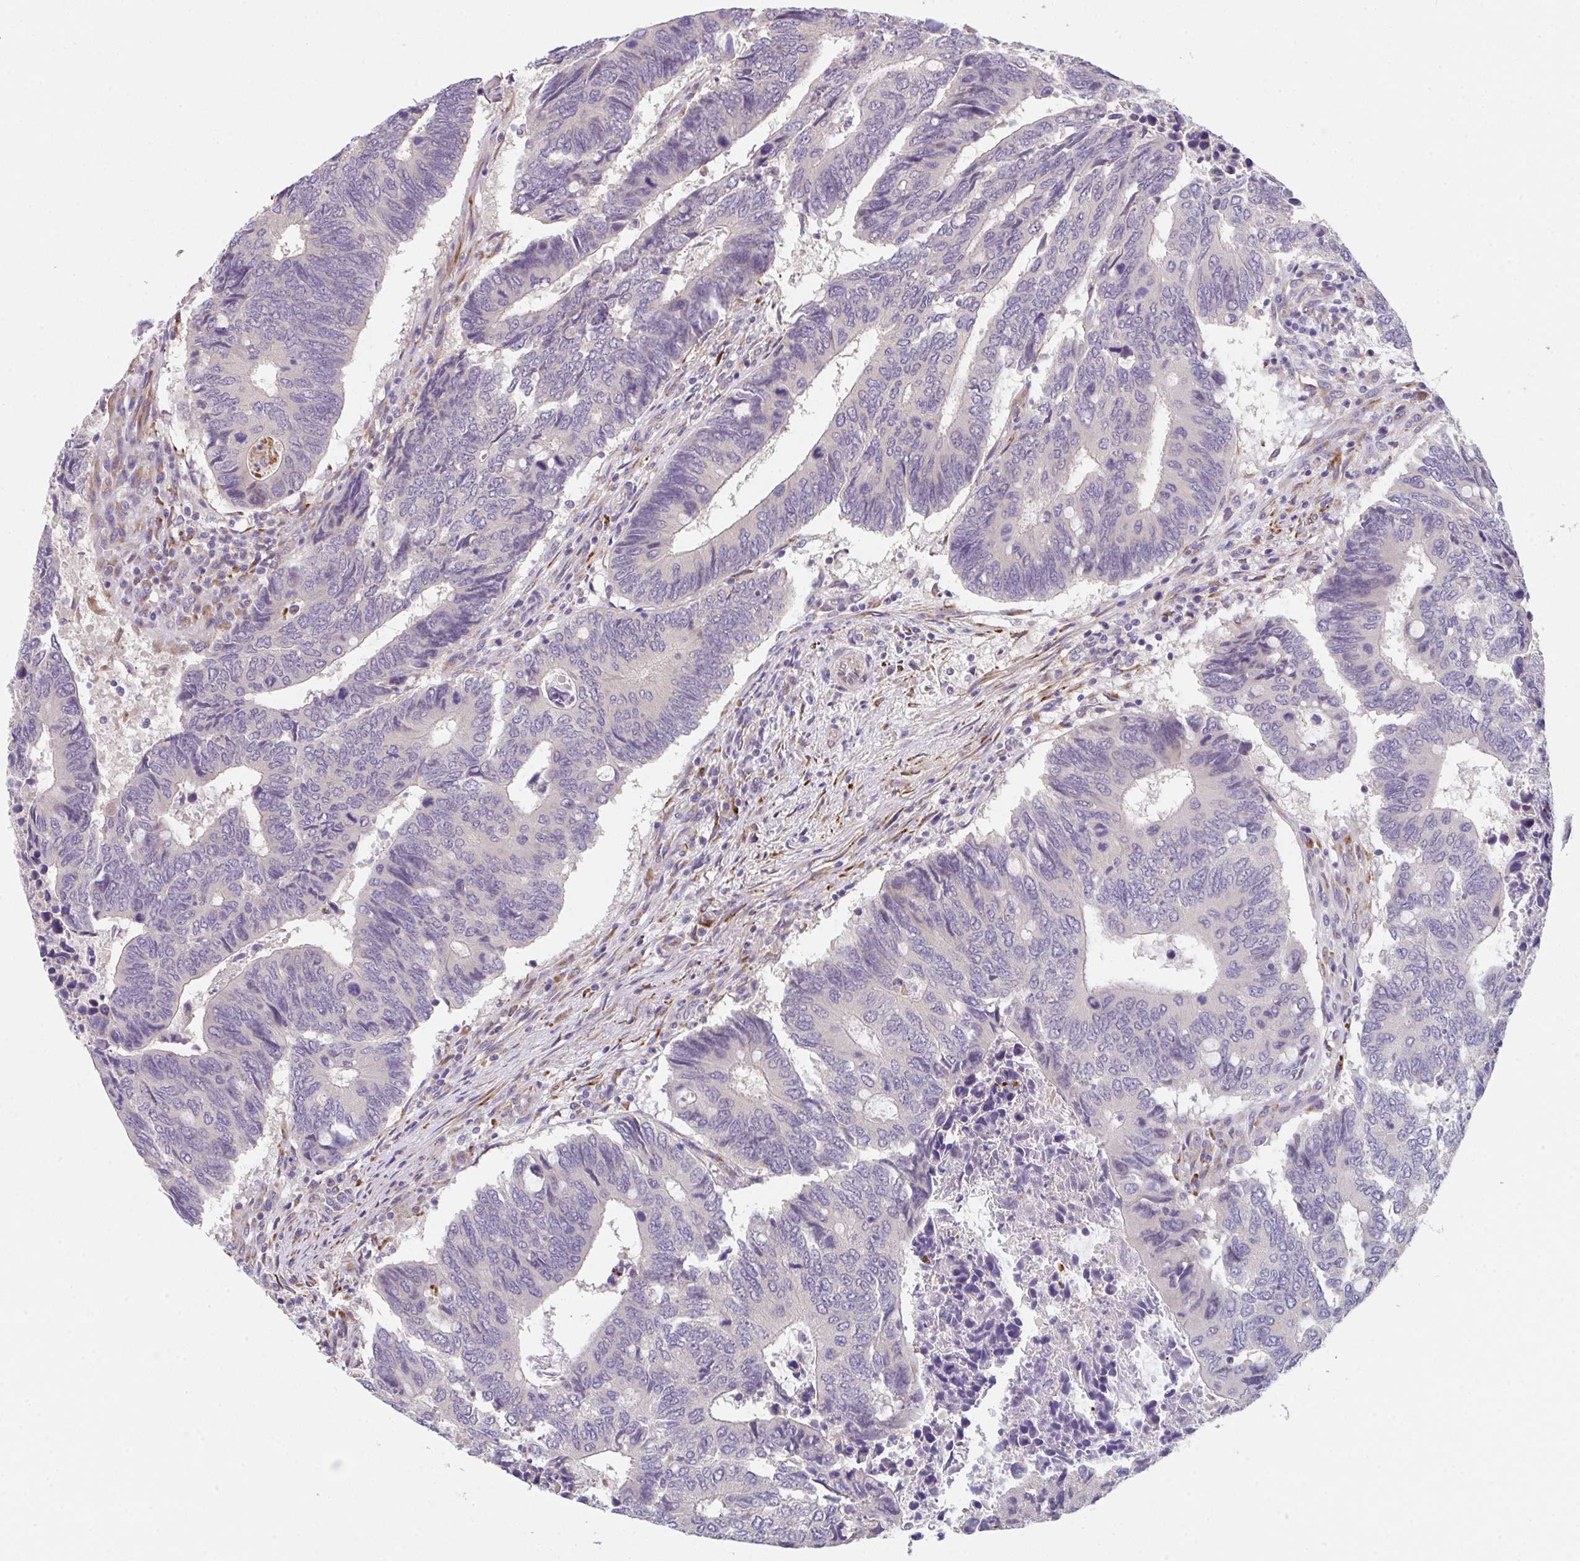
{"staining": {"intensity": "negative", "quantity": "none", "location": "none"}, "tissue": "colorectal cancer", "cell_type": "Tumor cells", "image_type": "cancer", "snomed": [{"axis": "morphology", "description": "Adenocarcinoma, NOS"}, {"axis": "topography", "description": "Colon"}], "caption": "An immunohistochemistry (IHC) image of colorectal adenocarcinoma is shown. There is no staining in tumor cells of colorectal adenocarcinoma. (Immunohistochemistry, brightfield microscopy, high magnification).", "gene": "TSPAN31", "patient": {"sex": "male", "age": 87}}